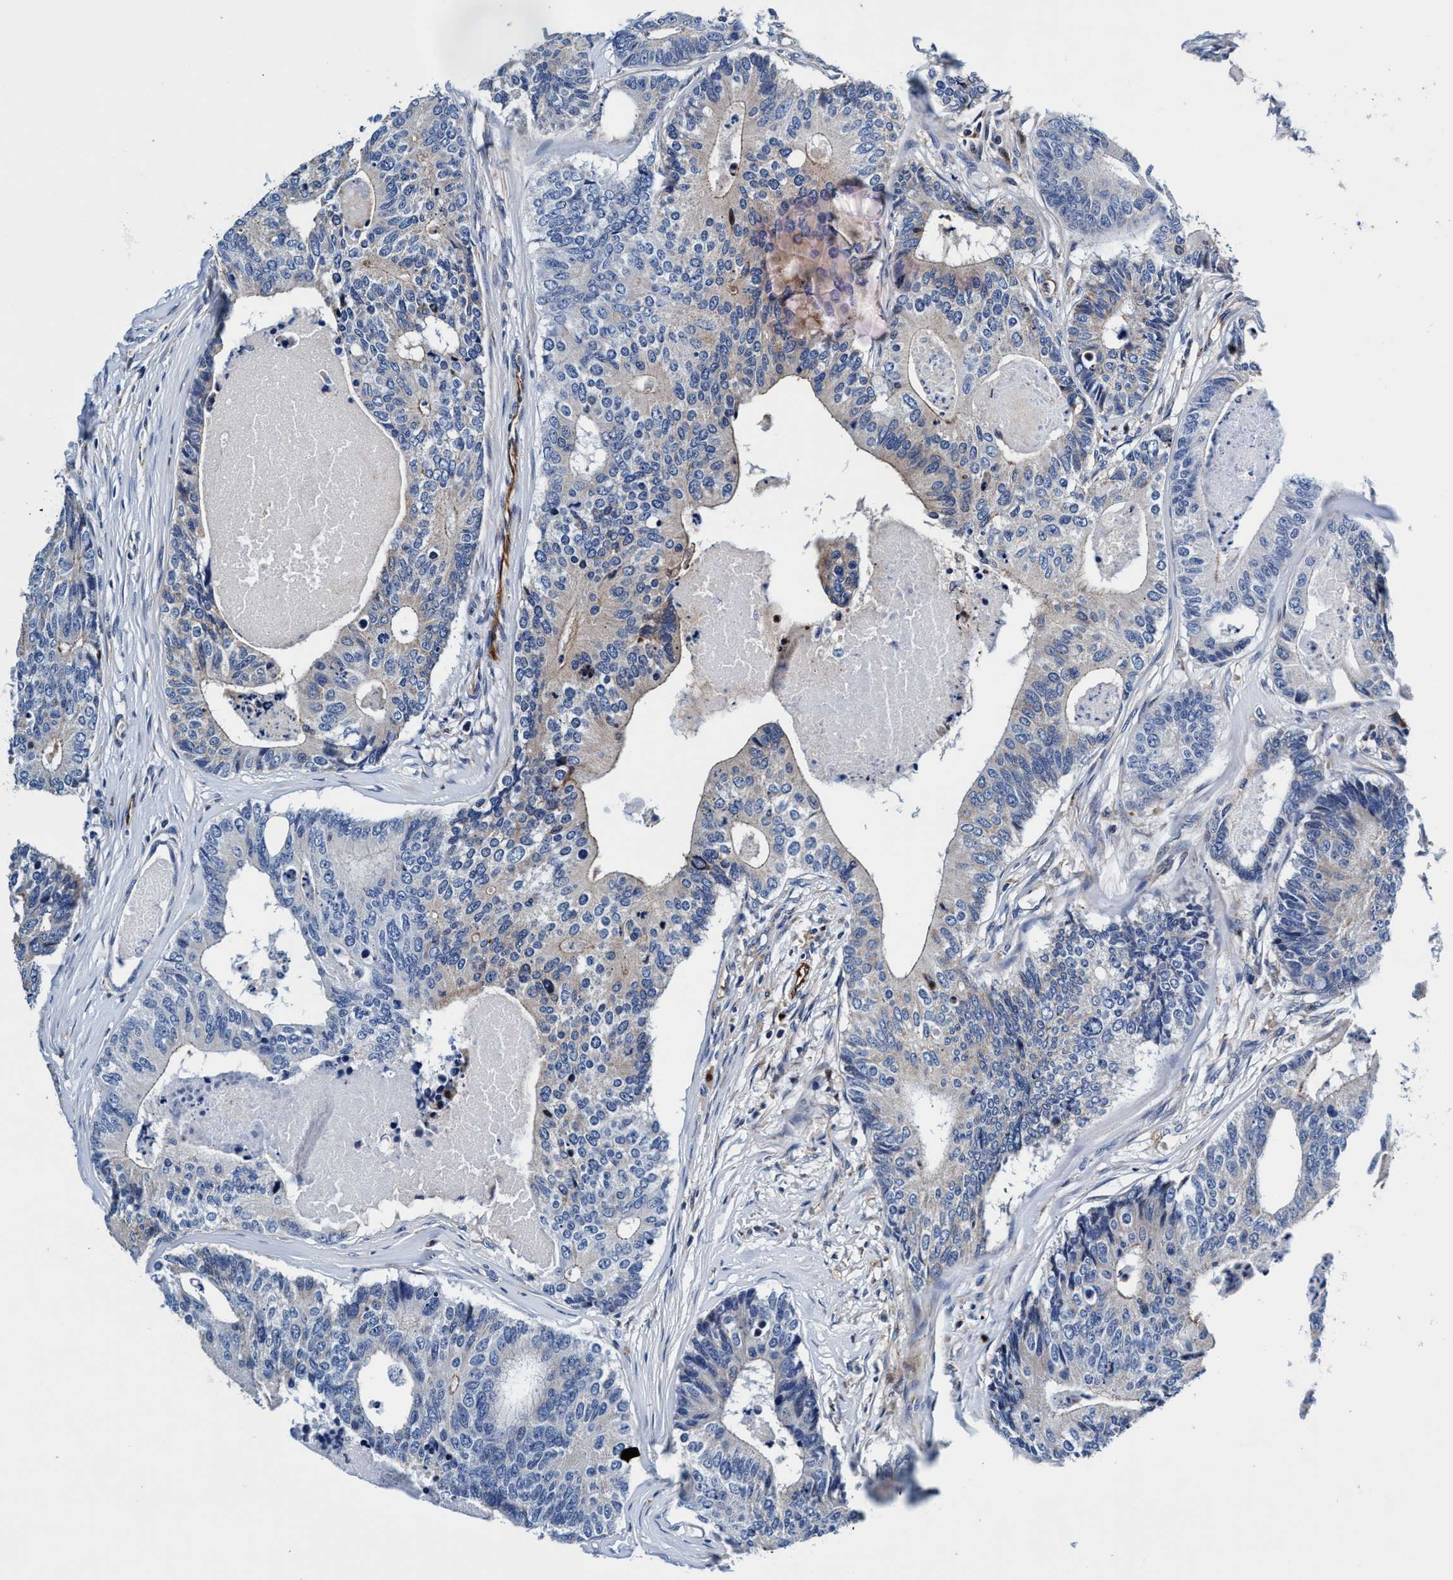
{"staining": {"intensity": "weak", "quantity": "<25%", "location": "cytoplasmic/membranous"}, "tissue": "colorectal cancer", "cell_type": "Tumor cells", "image_type": "cancer", "snomed": [{"axis": "morphology", "description": "Adenocarcinoma, NOS"}, {"axis": "topography", "description": "Colon"}], "caption": "Immunohistochemical staining of human colorectal cancer reveals no significant staining in tumor cells. (Immunohistochemistry (ihc), brightfield microscopy, high magnification).", "gene": "UBALD2", "patient": {"sex": "female", "age": 67}}